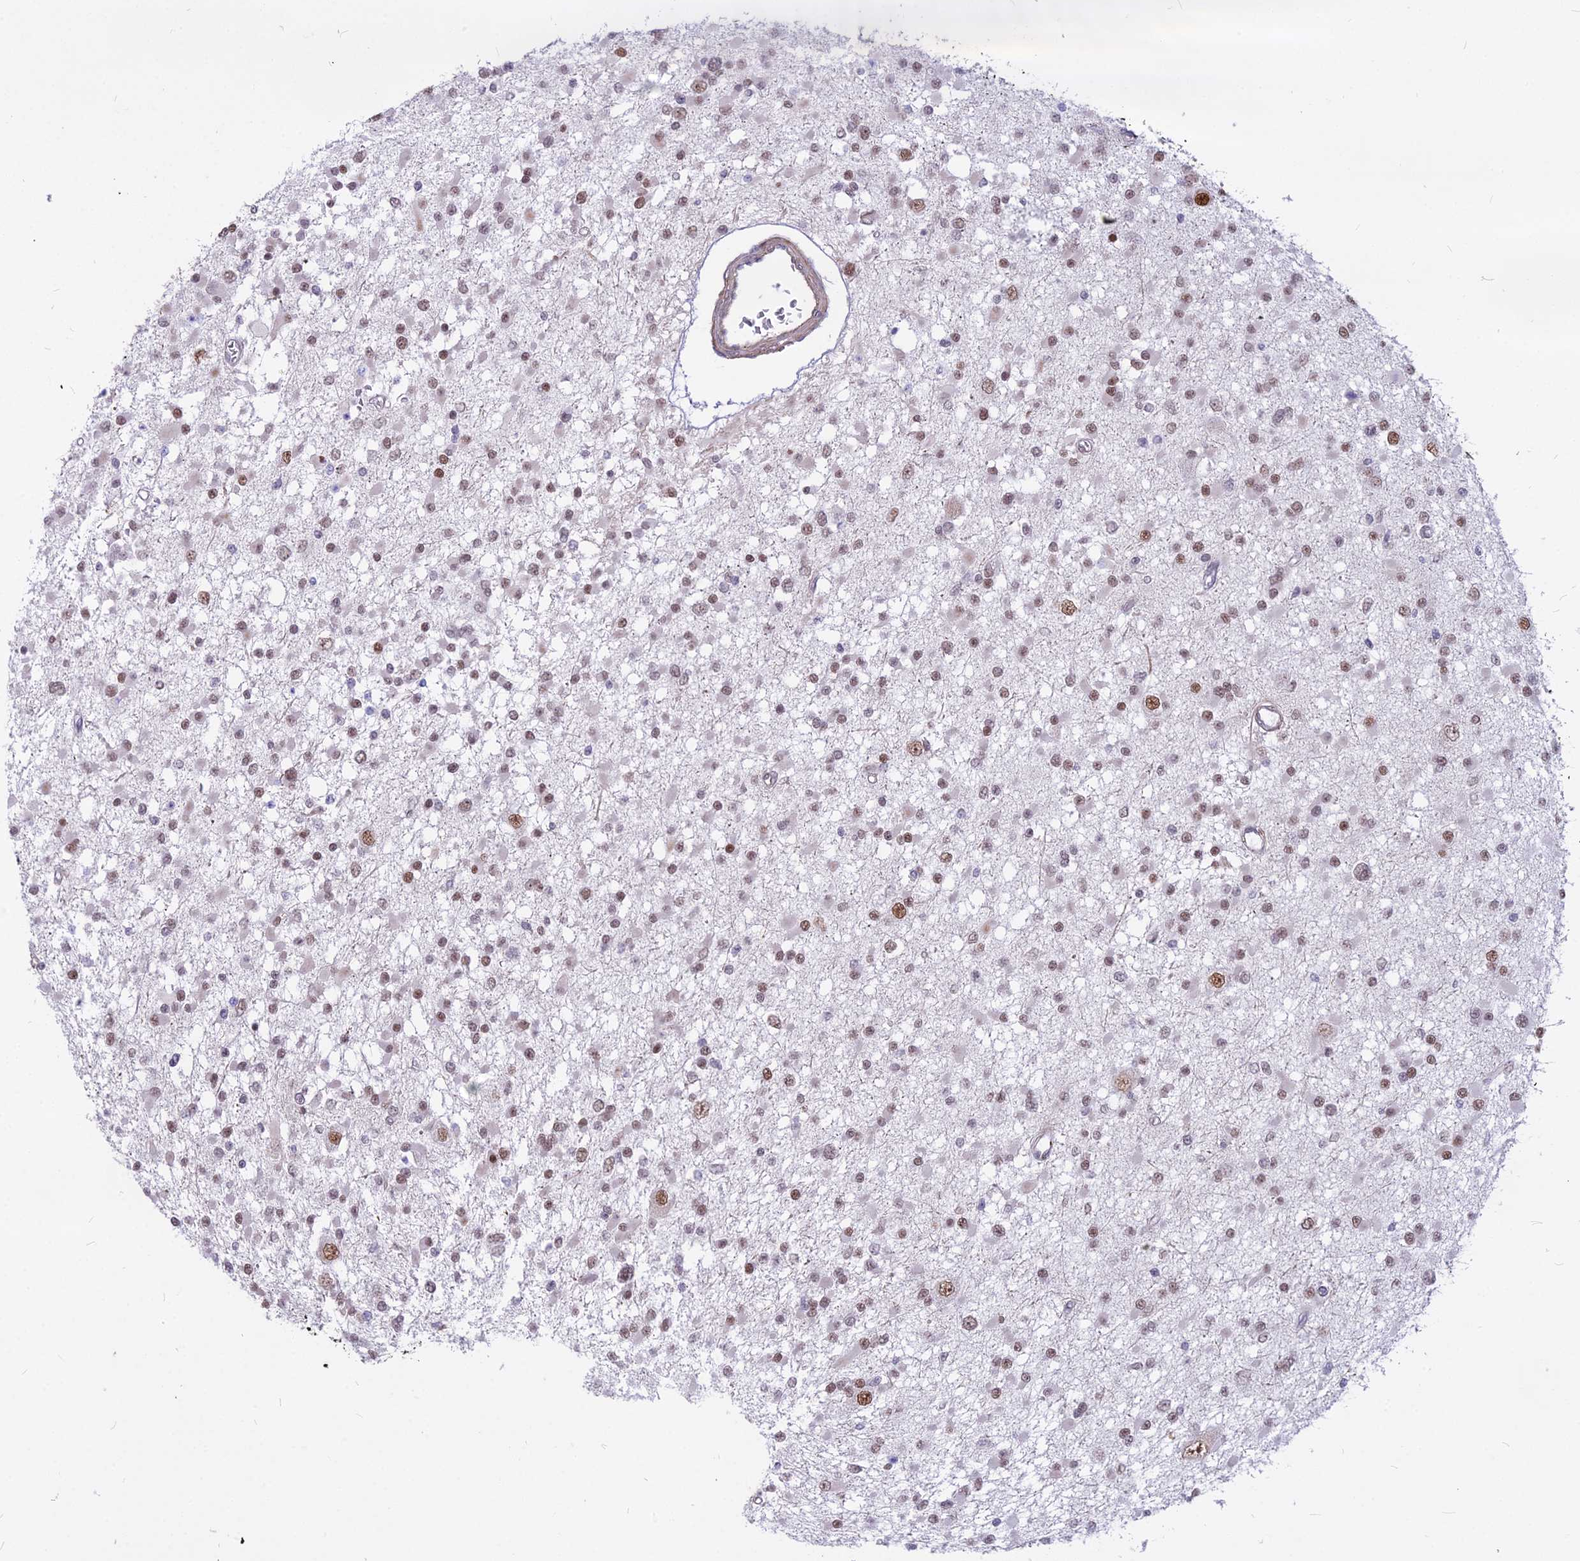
{"staining": {"intensity": "moderate", "quantity": "25%-75%", "location": "nuclear"}, "tissue": "glioma", "cell_type": "Tumor cells", "image_type": "cancer", "snomed": [{"axis": "morphology", "description": "Glioma, malignant, Low grade"}, {"axis": "topography", "description": "Brain"}], "caption": "Human glioma stained with a brown dye demonstrates moderate nuclear positive positivity in approximately 25%-75% of tumor cells.", "gene": "ALG10", "patient": {"sex": "female", "age": 22}}